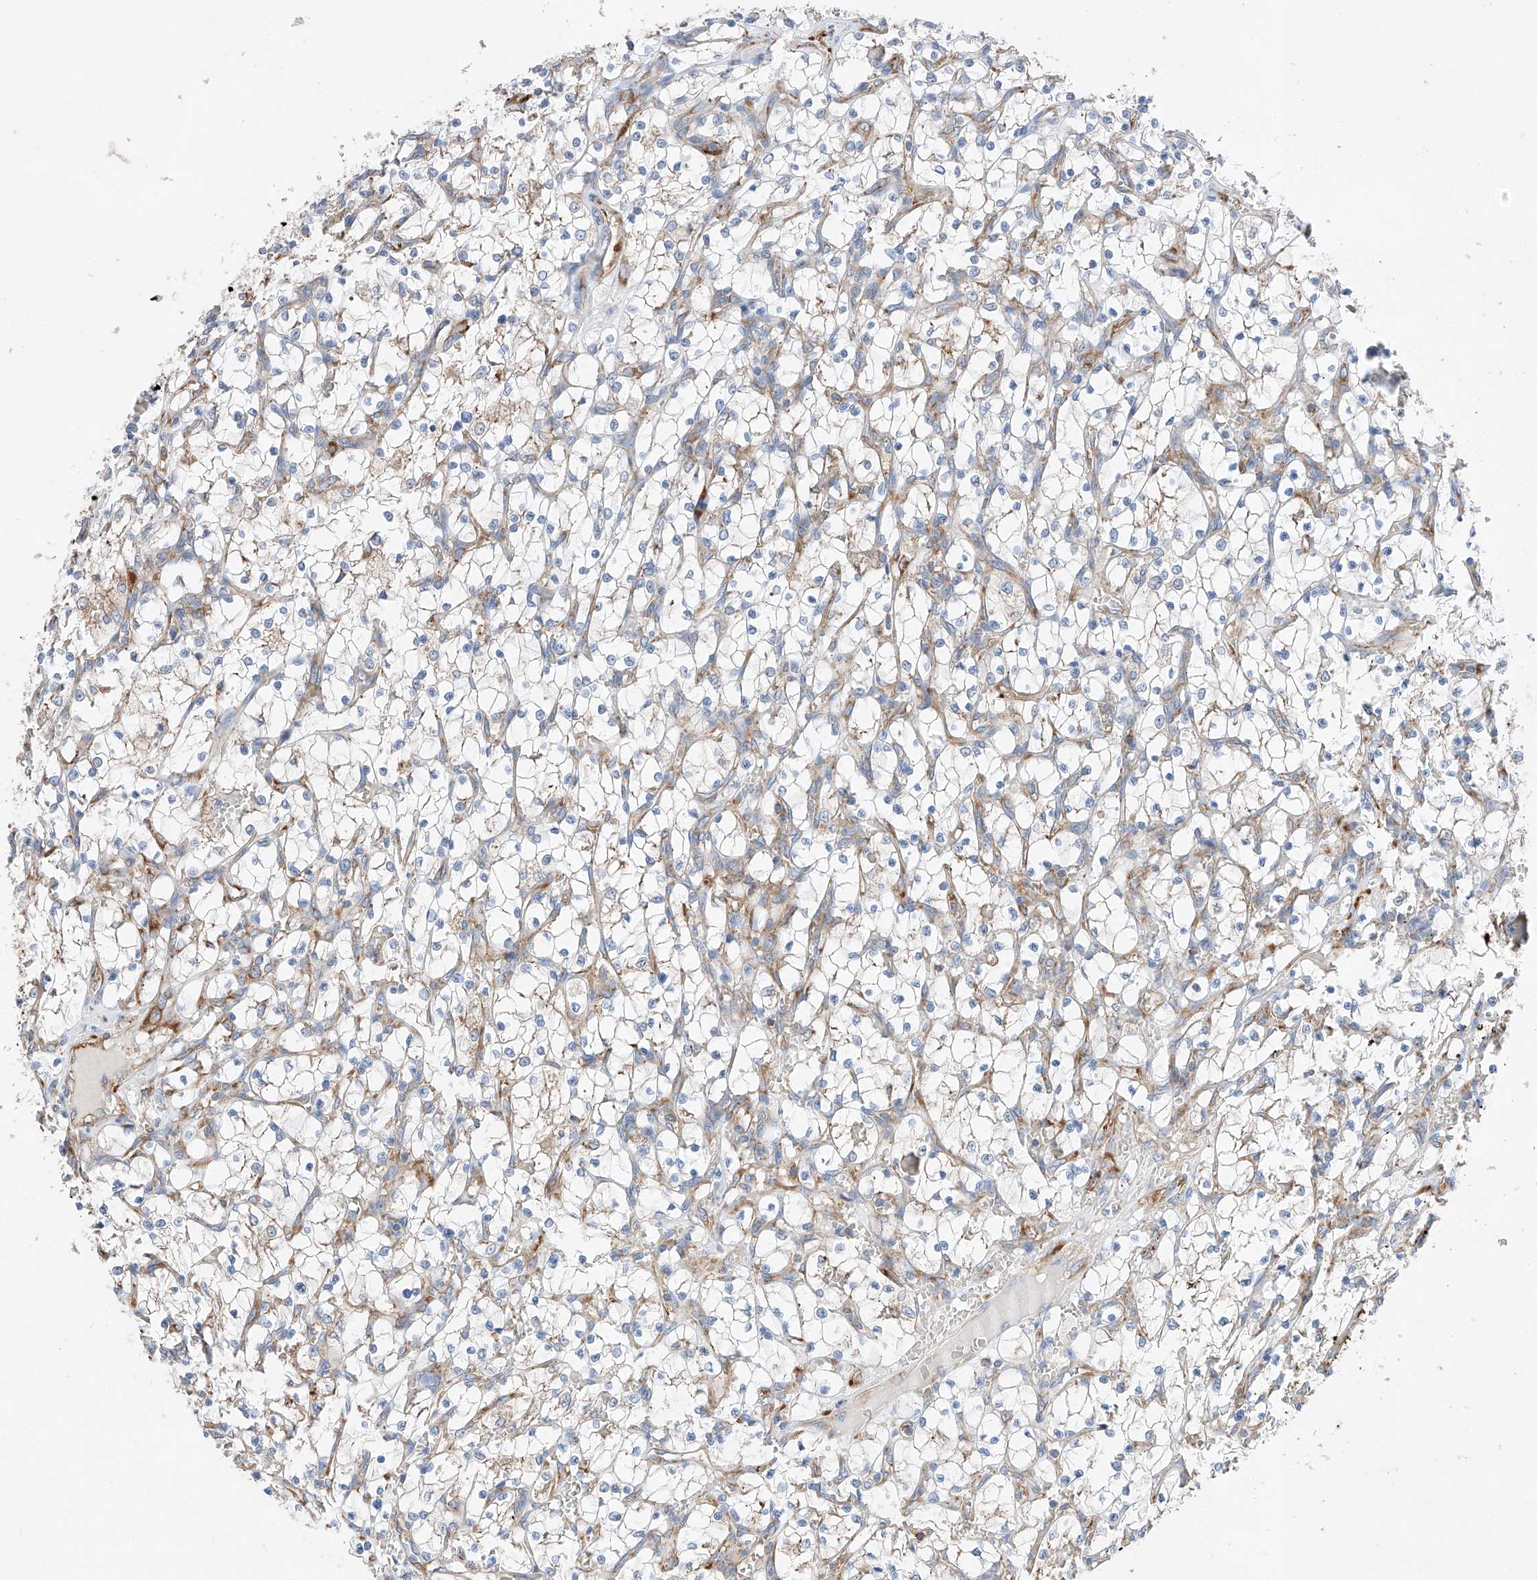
{"staining": {"intensity": "negative", "quantity": "none", "location": "none"}, "tissue": "renal cancer", "cell_type": "Tumor cells", "image_type": "cancer", "snomed": [{"axis": "morphology", "description": "Adenocarcinoma, NOS"}, {"axis": "topography", "description": "Kidney"}], "caption": "Immunohistochemical staining of human renal cancer (adenocarcinoma) exhibits no significant expression in tumor cells.", "gene": "CRELD1", "patient": {"sex": "female", "age": 69}}